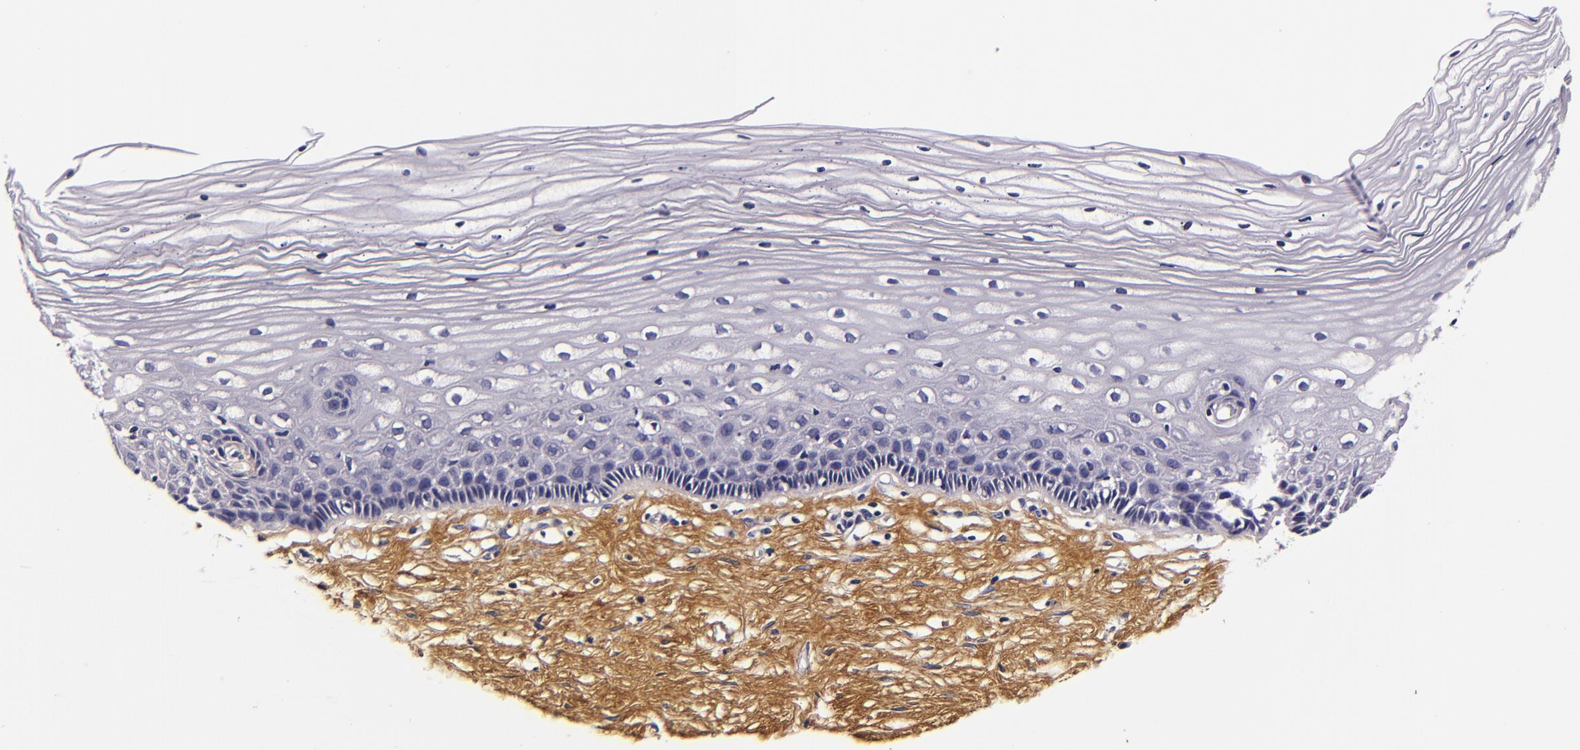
{"staining": {"intensity": "negative", "quantity": "none", "location": "none"}, "tissue": "cervix", "cell_type": "Glandular cells", "image_type": "normal", "snomed": [{"axis": "morphology", "description": "Normal tissue, NOS"}, {"axis": "topography", "description": "Cervix"}], "caption": "This is a image of immunohistochemistry staining of unremarkable cervix, which shows no expression in glandular cells. (Brightfield microscopy of DAB (3,3'-diaminobenzidine) immunohistochemistry (IHC) at high magnification).", "gene": "FBN1", "patient": {"sex": "female", "age": 40}}